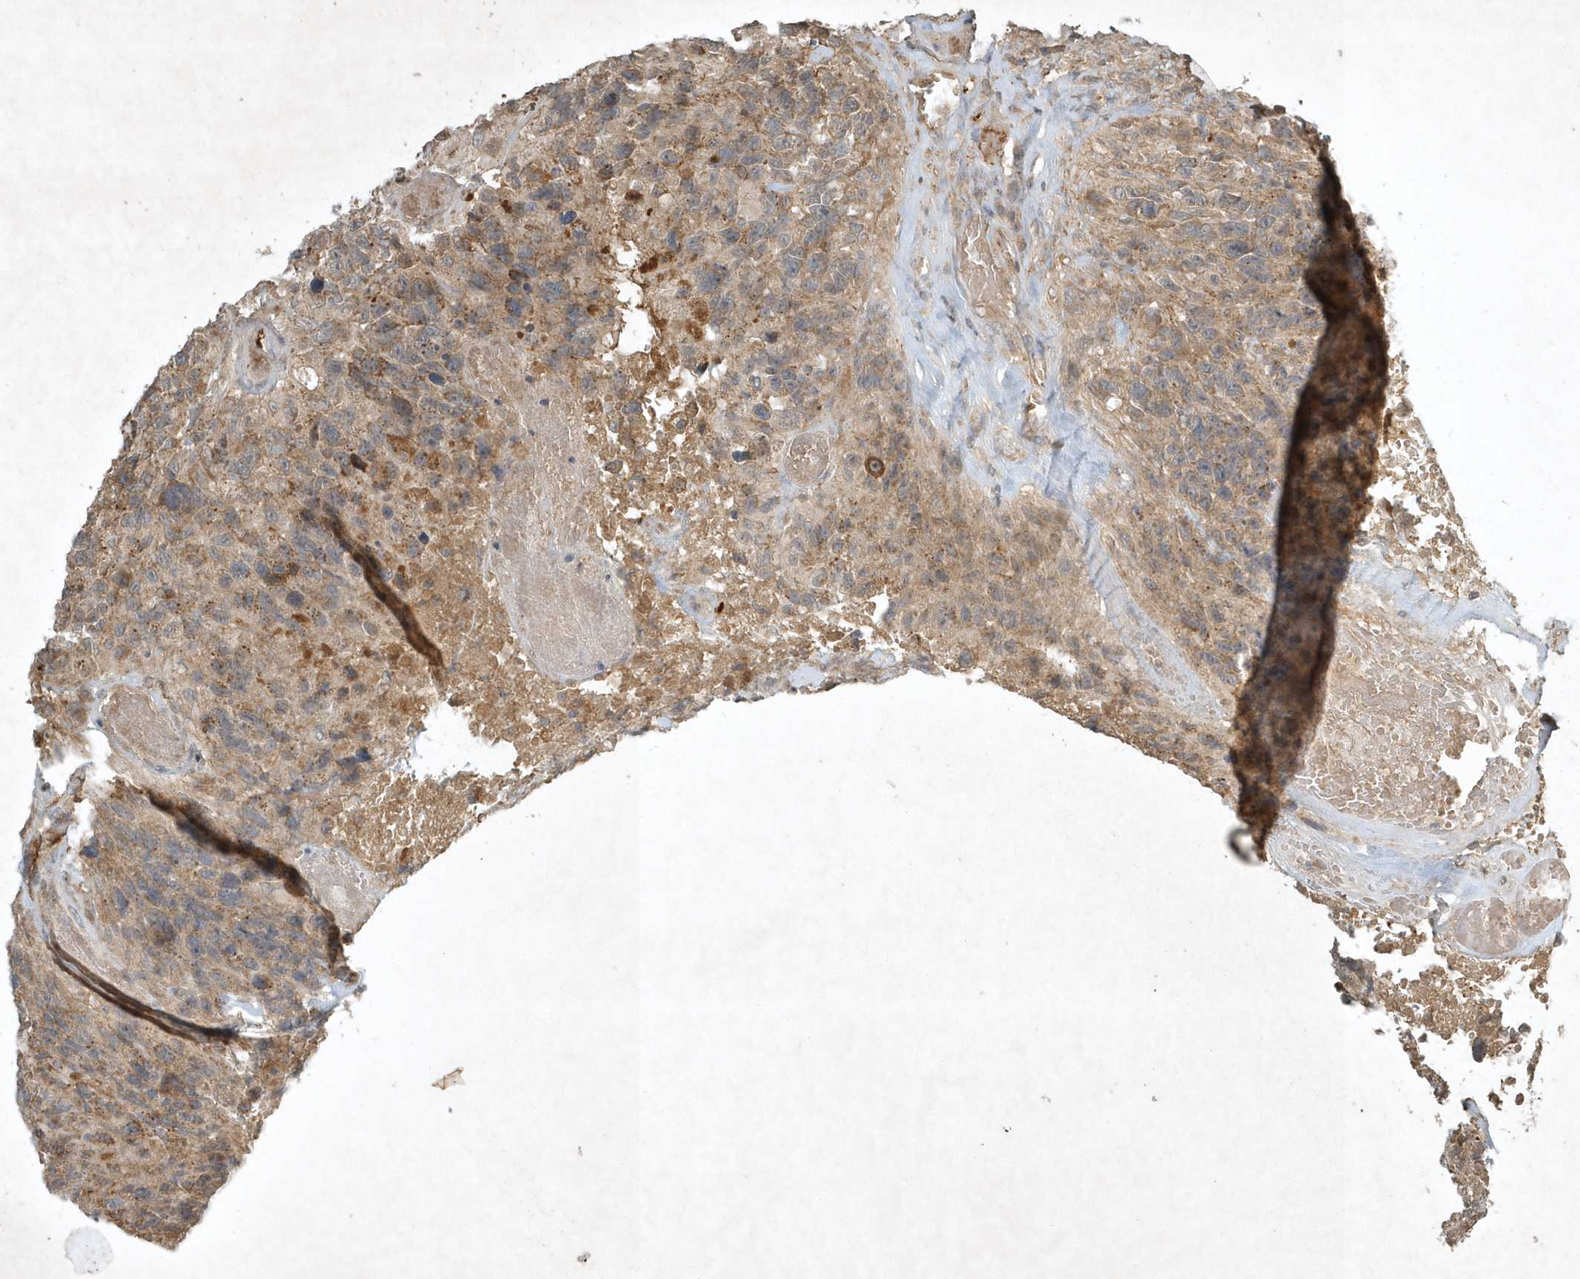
{"staining": {"intensity": "moderate", "quantity": "<25%", "location": "cytoplasmic/membranous"}, "tissue": "glioma", "cell_type": "Tumor cells", "image_type": "cancer", "snomed": [{"axis": "morphology", "description": "Glioma, malignant, High grade"}, {"axis": "topography", "description": "Brain"}], "caption": "IHC (DAB (3,3'-diaminobenzidine)) staining of malignant glioma (high-grade) reveals moderate cytoplasmic/membranous protein positivity in about <25% of tumor cells.", "gene": "TNFAIP6", "patient": {"sex": "male", "age": 69}}